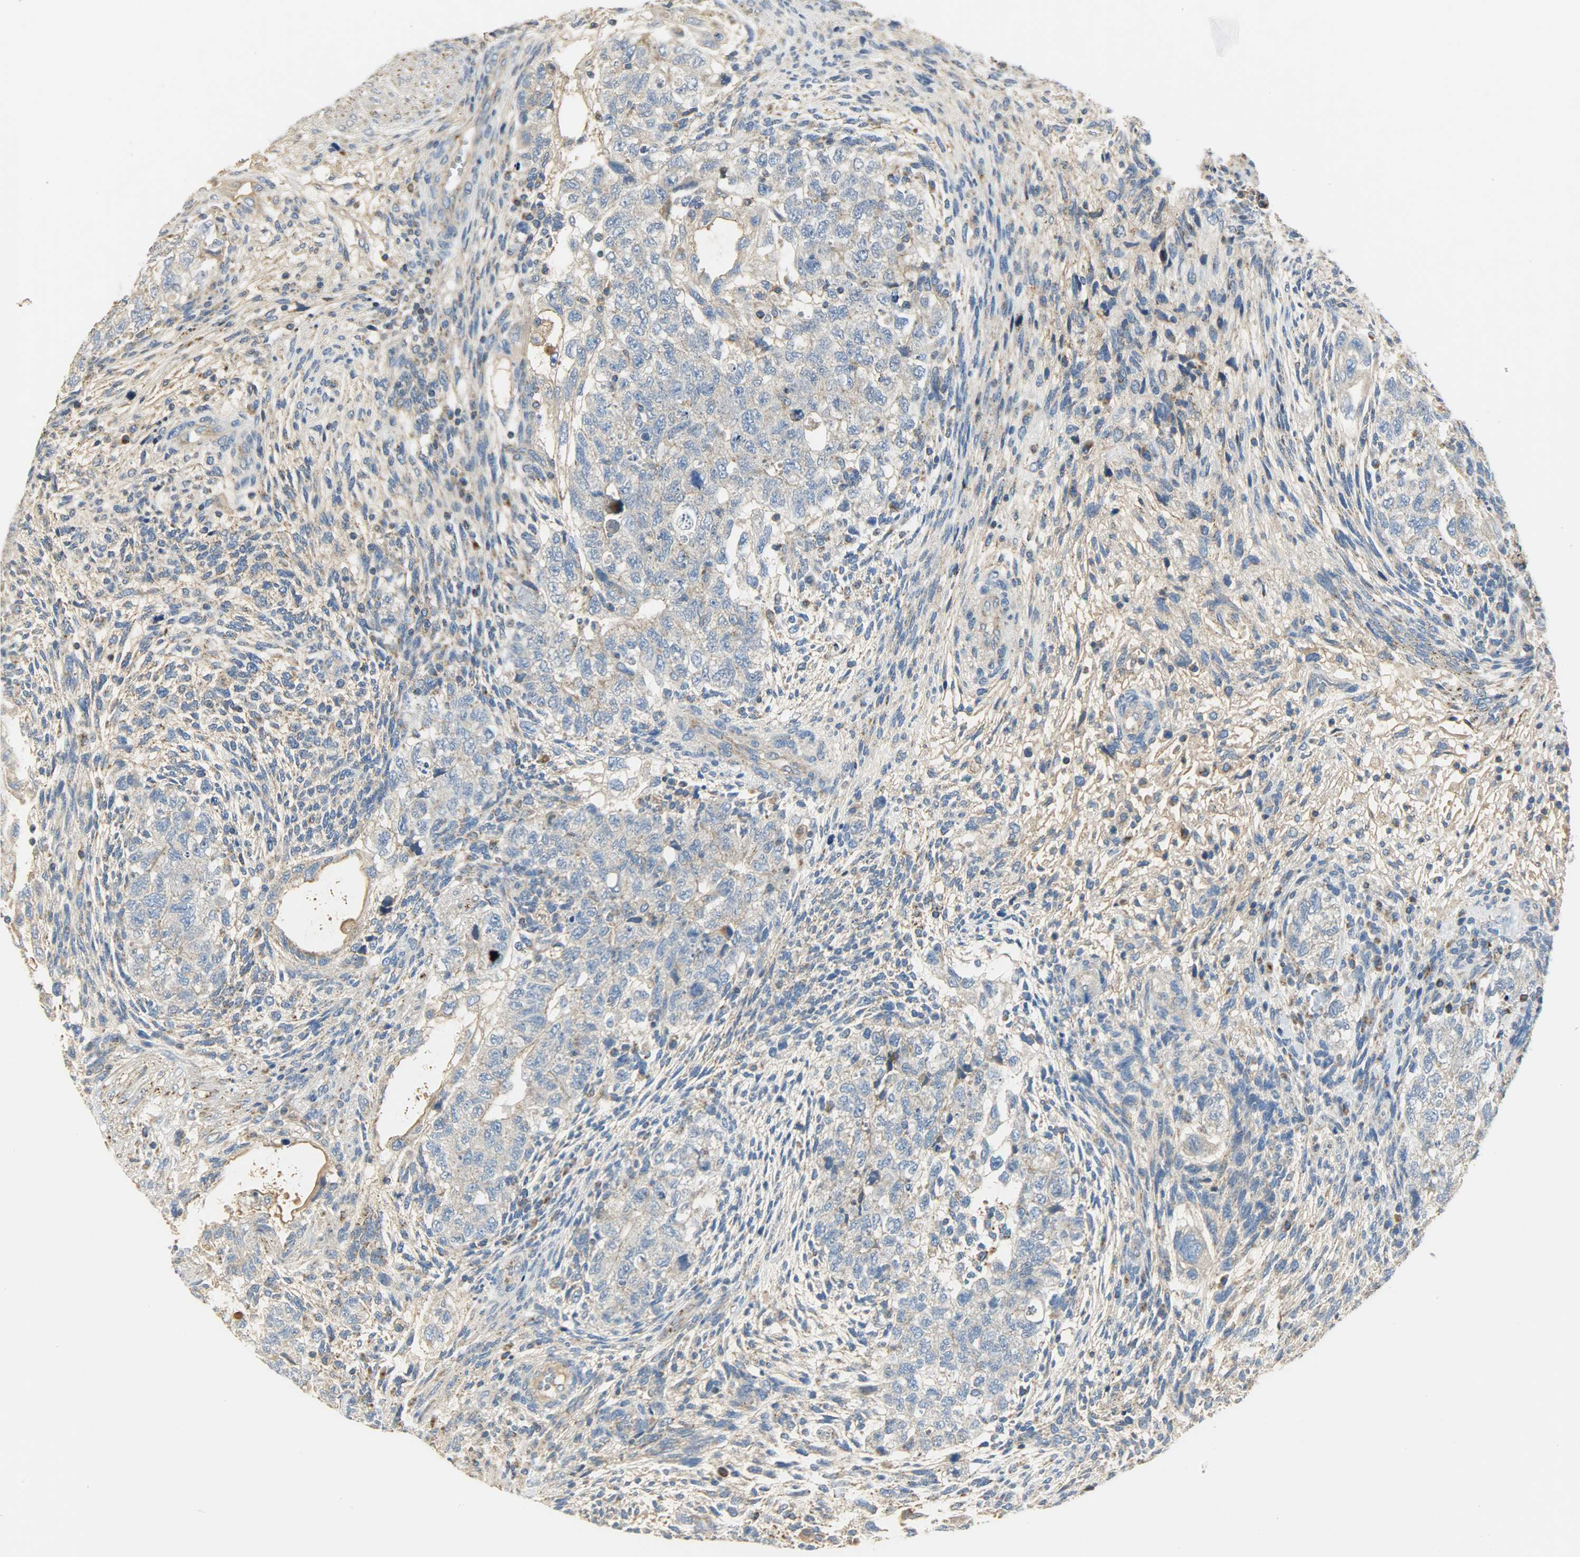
{"staining": {"intensity": "weak", "quantity": "25%-75%", "location": "cytoplasmic/membranous"}, "tissue": "testis cancer", "cell_type": "Tumor cells", "image_type": "cancer", "snomed": [{"axis": "morphology", "description": "Normal tissue, NOS"}, {"axis": "morphology", "description": "Carcinoma, Embryonal, NOS"}, {"axis": "topography", "description": "Testis"}], "caption": "About 25%-75% of tumor cells in human embryonal carcinoma (testis) demonstrate weak cytoplasmic/membranous protein expression as visualized by brown immunohistochemical staining.", "gene": "NNT", "patient": {"sex": "male", "age": 36}}